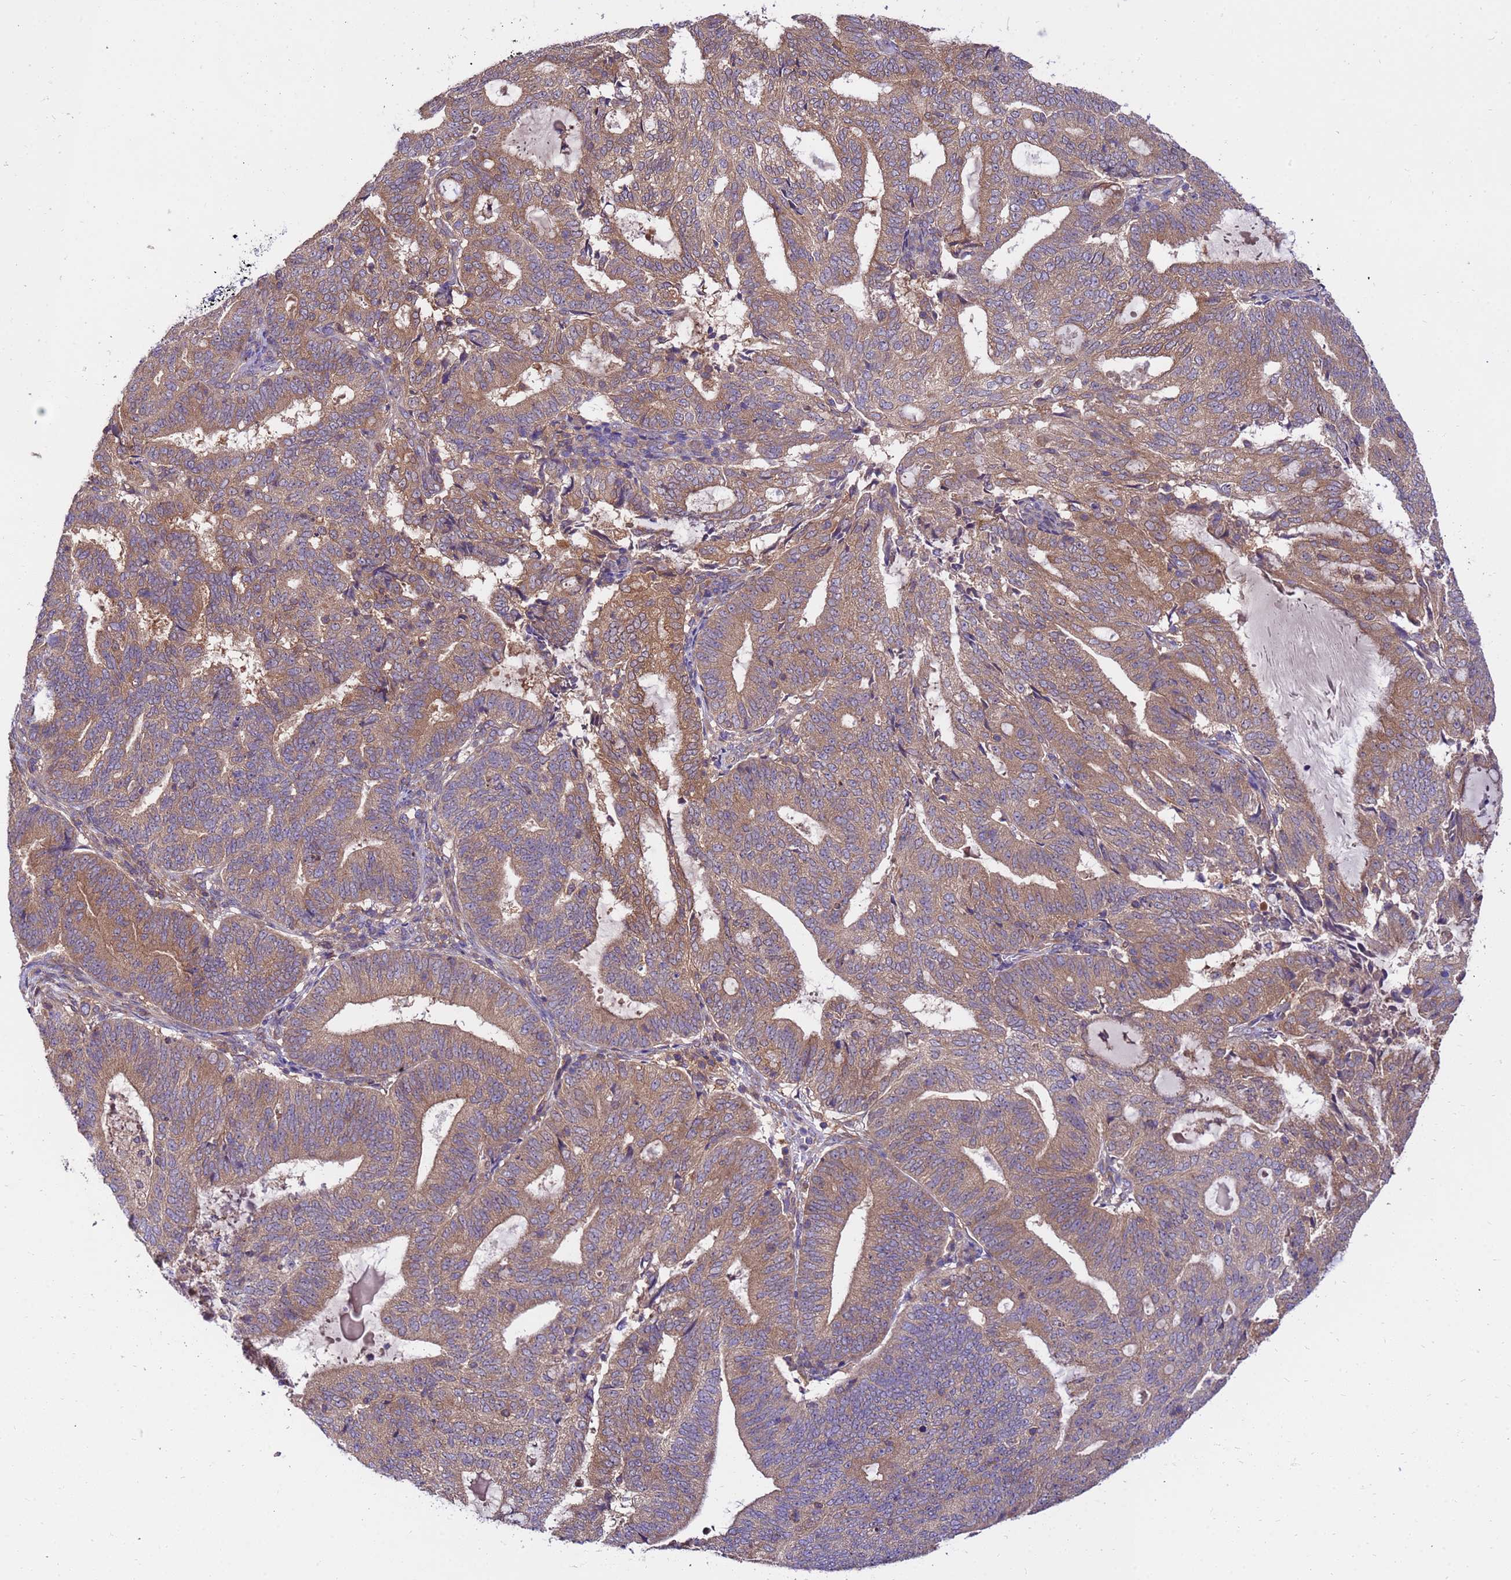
{"staining": {"intensity": "moderate", "quantity": ">75%", "location": "cytoplasmic/membranous"}, "tissue": "endometrial cancer", "cell_type": "Tumor cells", "image_type": "cancer", "snomed": [{"axis": "morphology", "description": "Adenocarcinoma, NOS"}, {"axis": "topography", "description": "Endometrium"}], "caption": "Tumor cells demonstrate medium levels of moderate cytoplasmic/membranous staining in approximately >75% of cells in endometrial cancer (adenocarcinoma).", "gene": "GET3", "patient": {"sex": "female", "age": 70}}